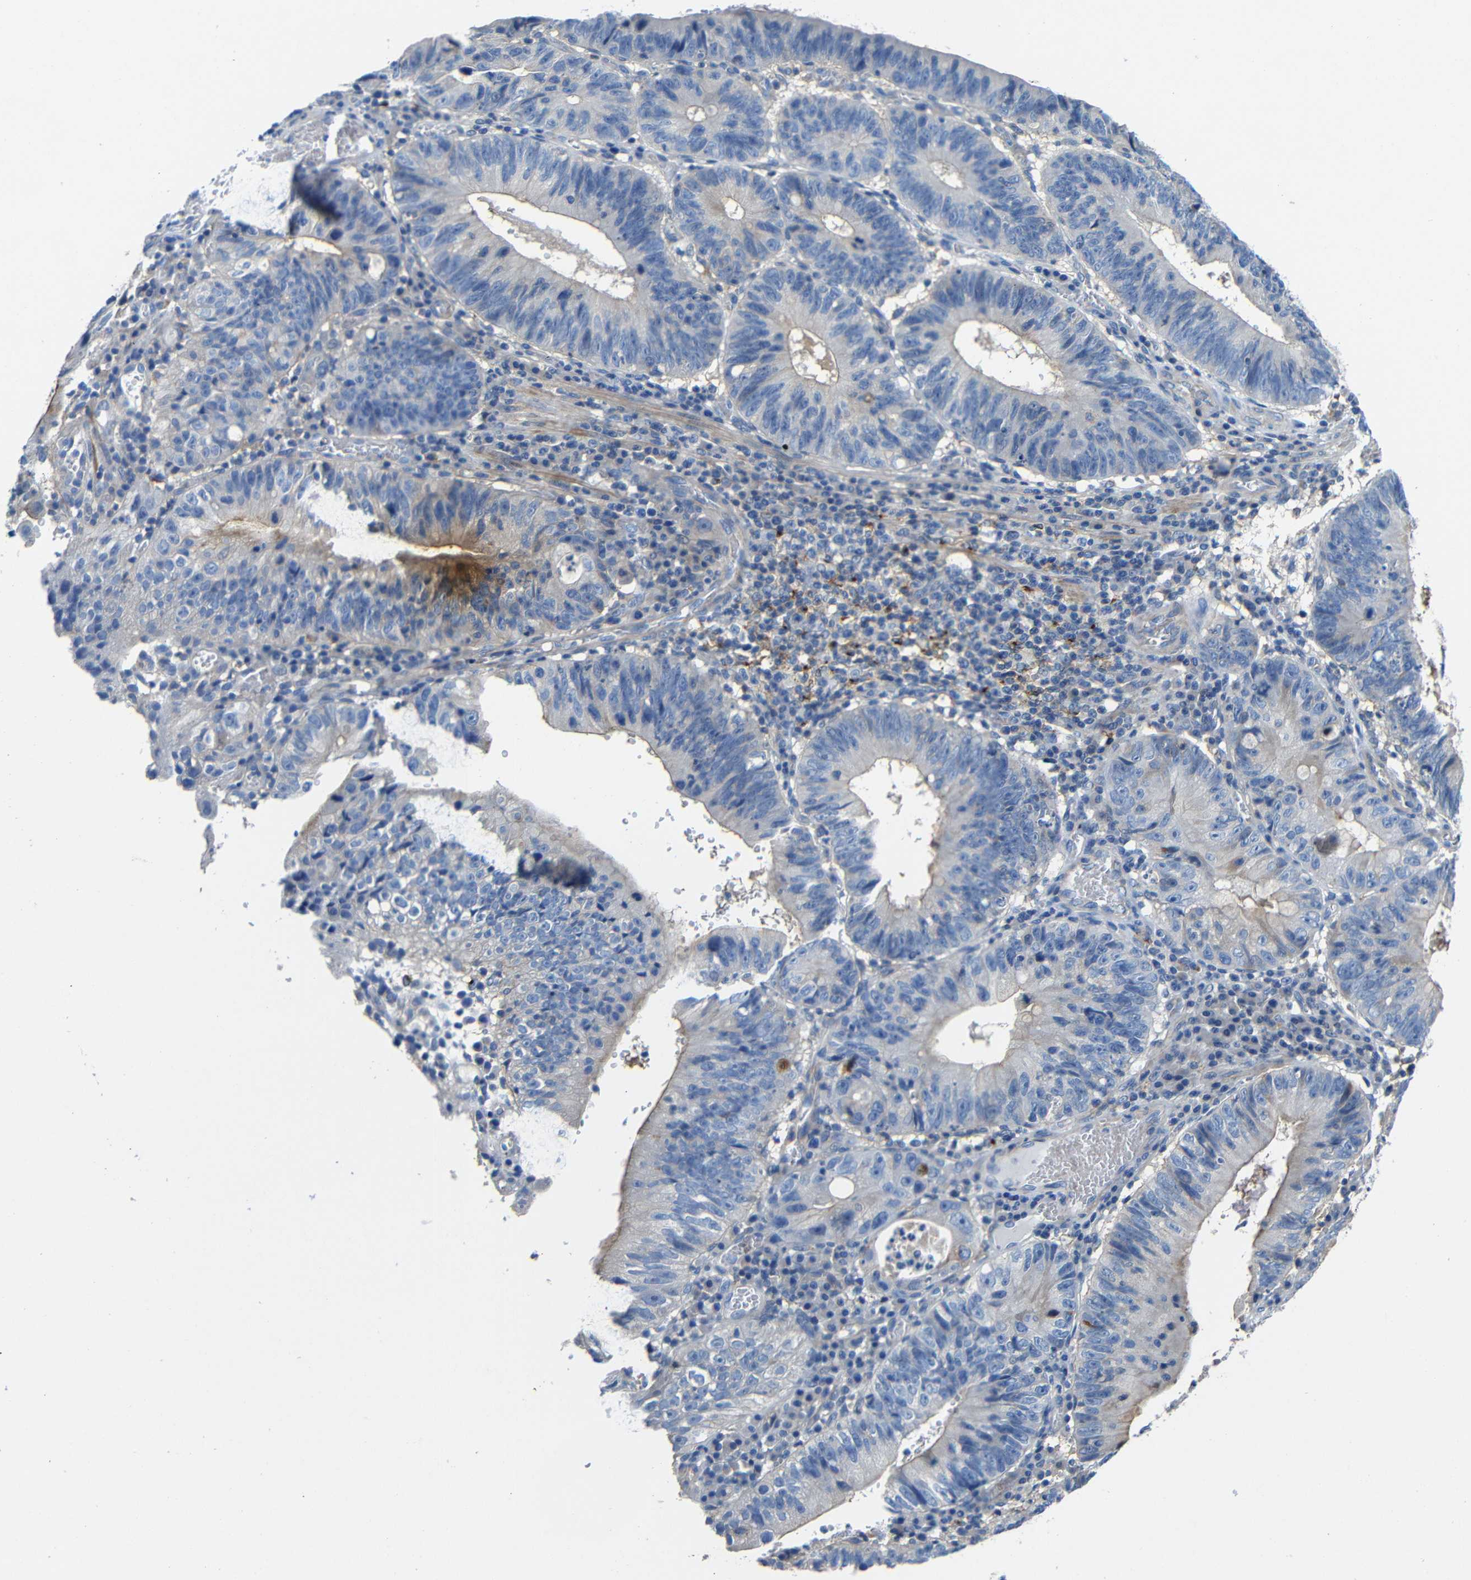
{"staining": {"intensity": "moderate", "quantity": "<25%", "location": "cytoplasmic/membranous"}, "tissue": "stomach cancer", "cell_type": "Tumor cells", "image_type": "cancer", "snomed": [{"axis": "morphology", "description": "Adenocarcinoma, NOS"}, {"axis": "topography", "description": "Stomach"}], "caption": "Stomach cancer (adenocarcinoma) stained with a brown dye reveals moderate cytoplasmic/membranous positive staining in about <25% of tumor cells.", "gene": "GDI1", "patient": {"sex": "male", "age": 59}}